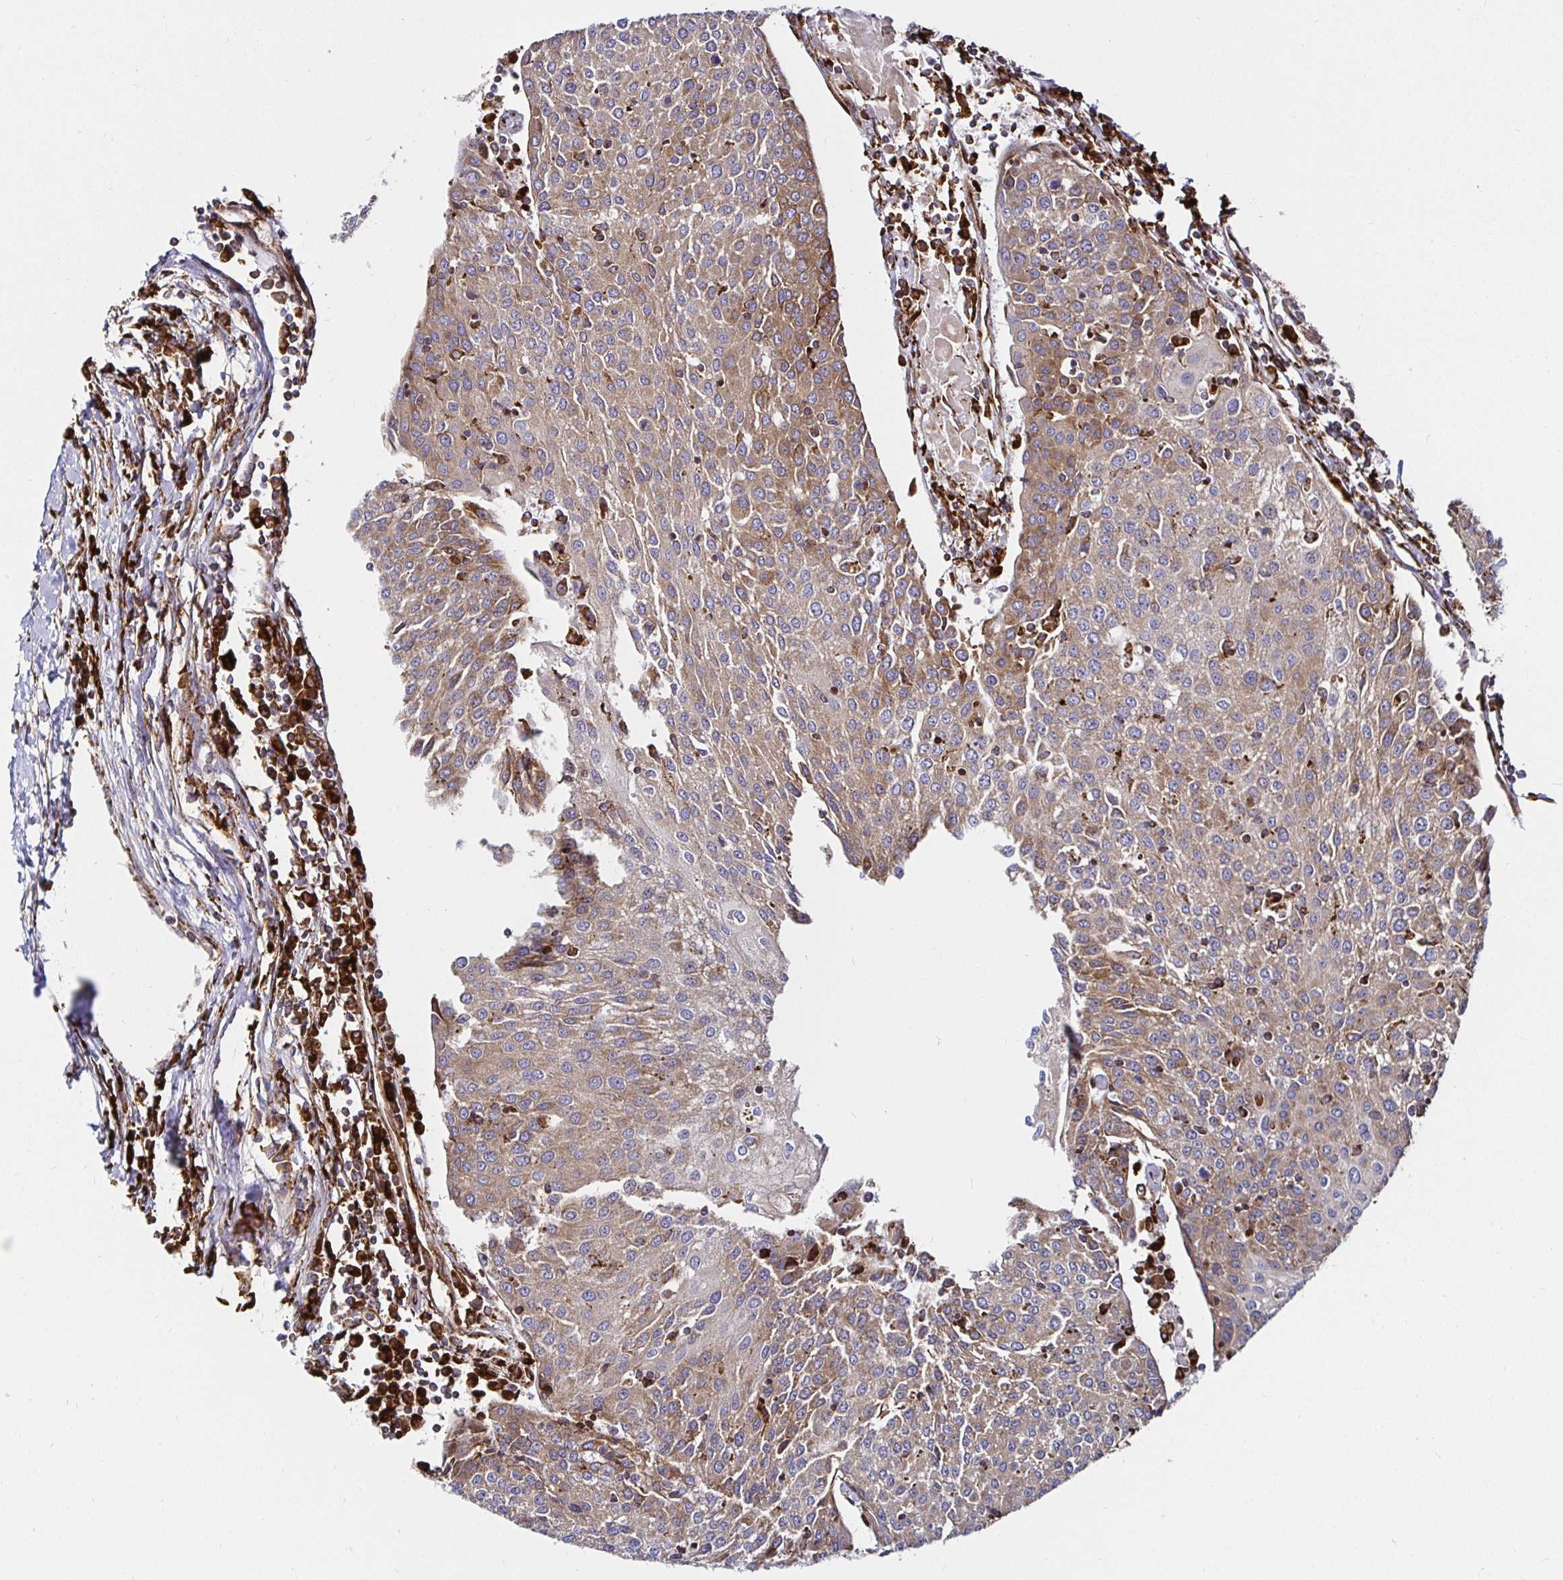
{"staining": {"intensity": "weak", "quantity": ">75%", "location": "cytoplasmic/membranous"}, "tissue": "urothelial cancer", "cell_type": "Tumor cells", "image_type": "cancer", "snomed": [{"axis": "morphology", "description": "Urothelial carcinoma, High grade"}, {"axis": "topography", "description": "Urinary bladder"}], "caption": "Immunohistochemical staining of urothelial carcinoma (high-grade) displays low levels of weak cytoplasmic/membranous protein positivity in about >75% of tumor cells.", "gene": "SMYD3", "patient": {"sex": "female", "age": 85}}